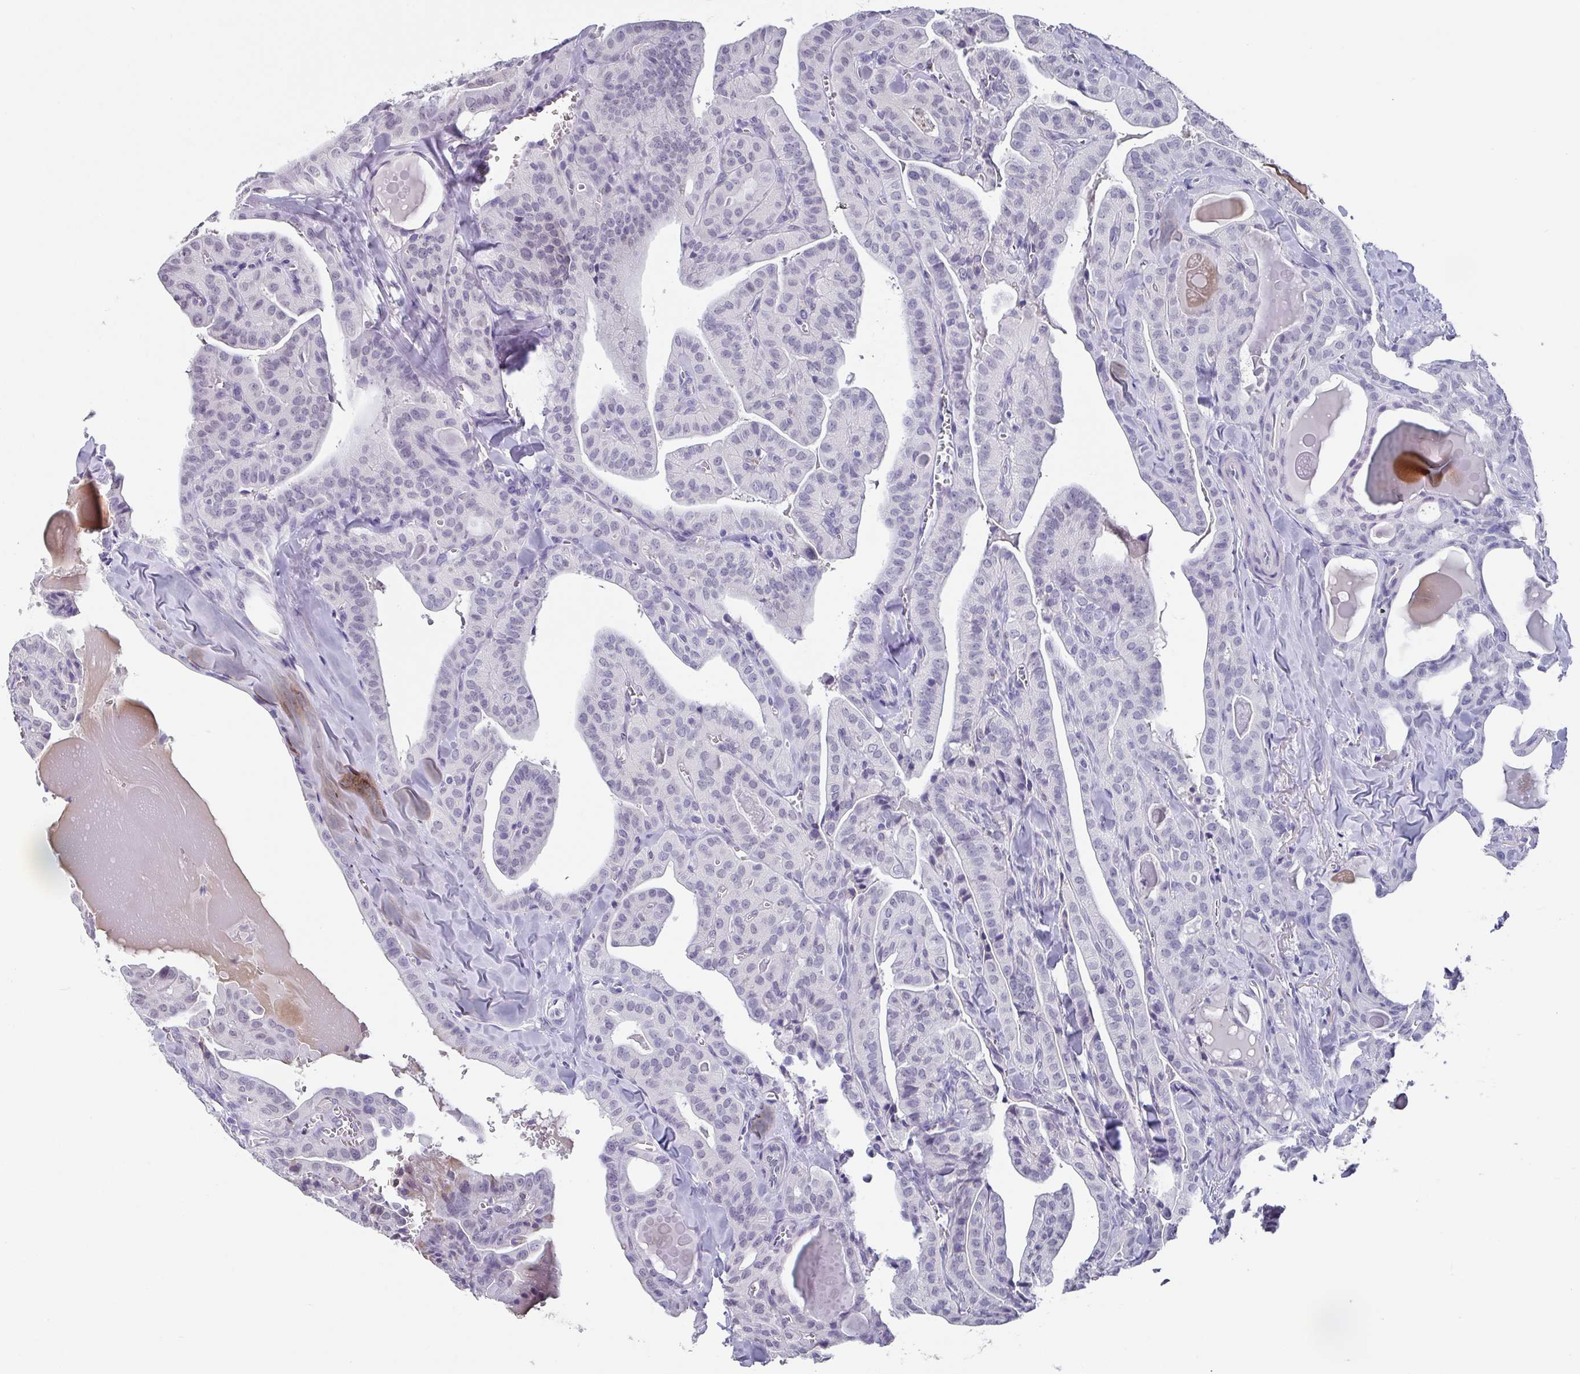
{"staining": {"intensity": "weak", "quantity": "<25%", "location": "cytoplasmic/membranous"}, "tissue": "thyroid cancer", "cell_type": "Tumor cells", "image_type": "cancer", "snomed": [{"axis": "morphology", "description": "Papillary adenocarcinoma, NOS"}, {"axis": "topography", "description": "Thyroid gland"}], "caption": "The immunohistochemistry (IHC) histopathology image has no significant staining in tumor cells of papillary adenocarcinoma (thyroid) tissue.", "gene": "C1QB", "patient": {"sex": "male", "age": 52}}